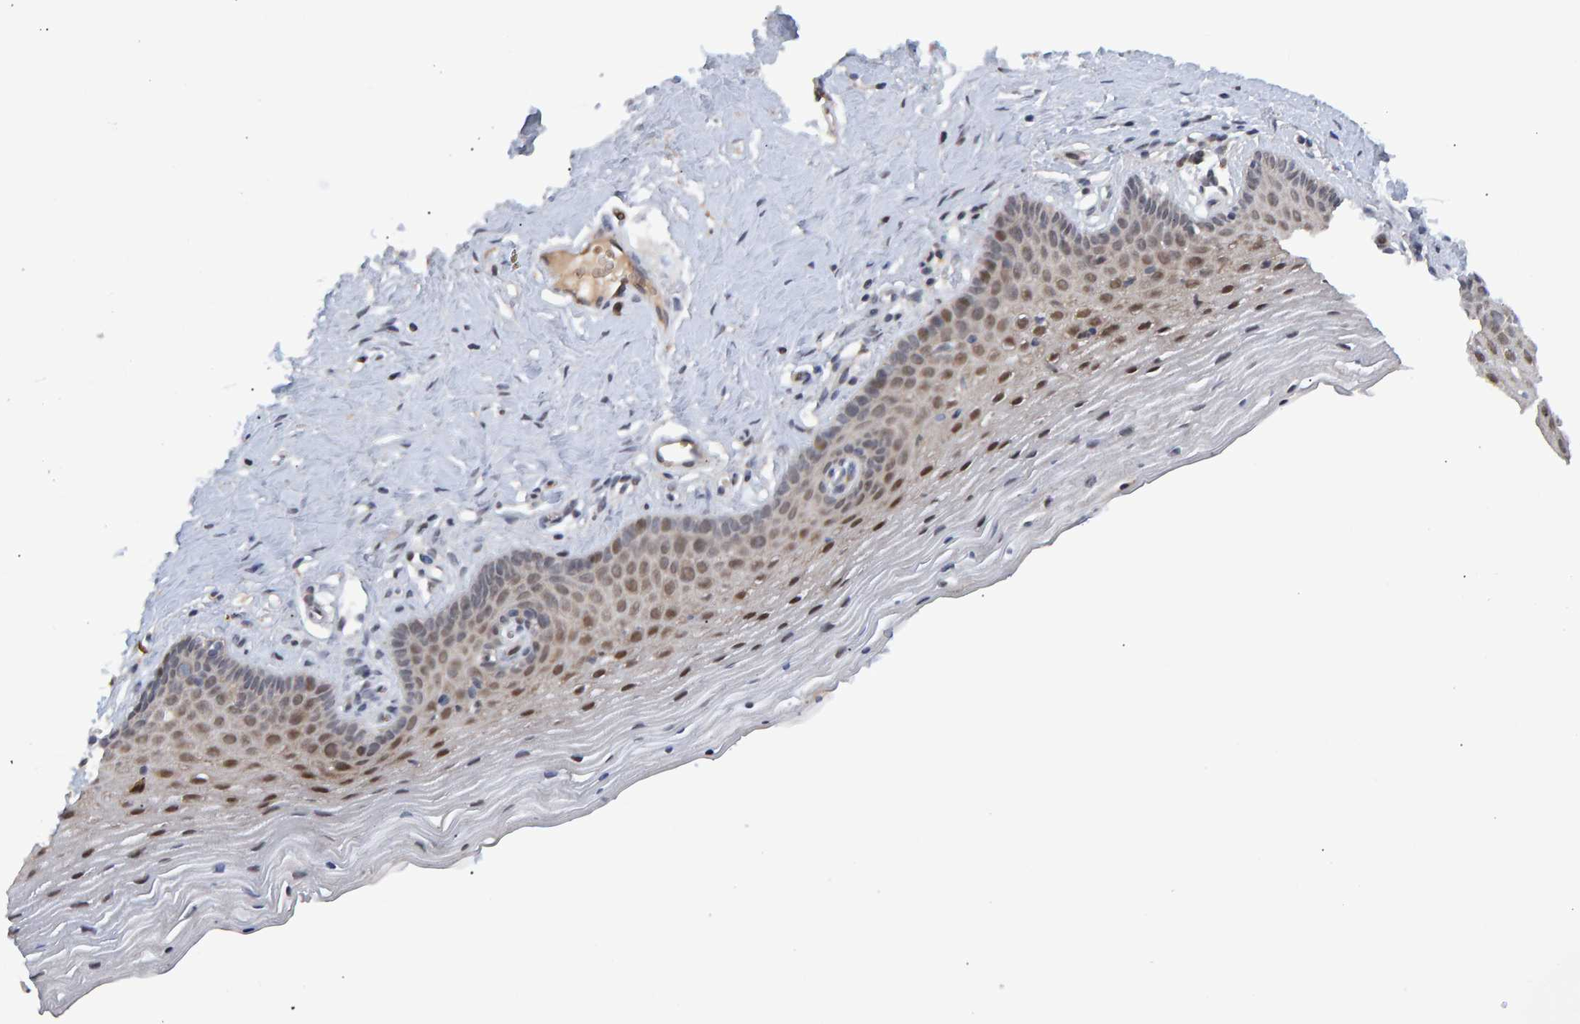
{"staining": {"intensity": "moderate", "quantity": "25%-75%", "location": "nuclear"}, "tissue": "vagina", "cell_type": "Squamous epithelial cells", "image_type": "normal", "snomed": [{"axis": "morphology", "description": "Normal tissue, NOS"}, {"axis": "topography", "description": "Vagina"}], "caption": "IHC image of benign vagina: human vagina stained using immunohistochemistry displays medium levels of moderate protein expression localized specifically in the nuclear of squamous epithelial cells, appearing as a nuclear brown color.", "gene": "ESRP1", "patient": {"sex": "female", "age": 32}}